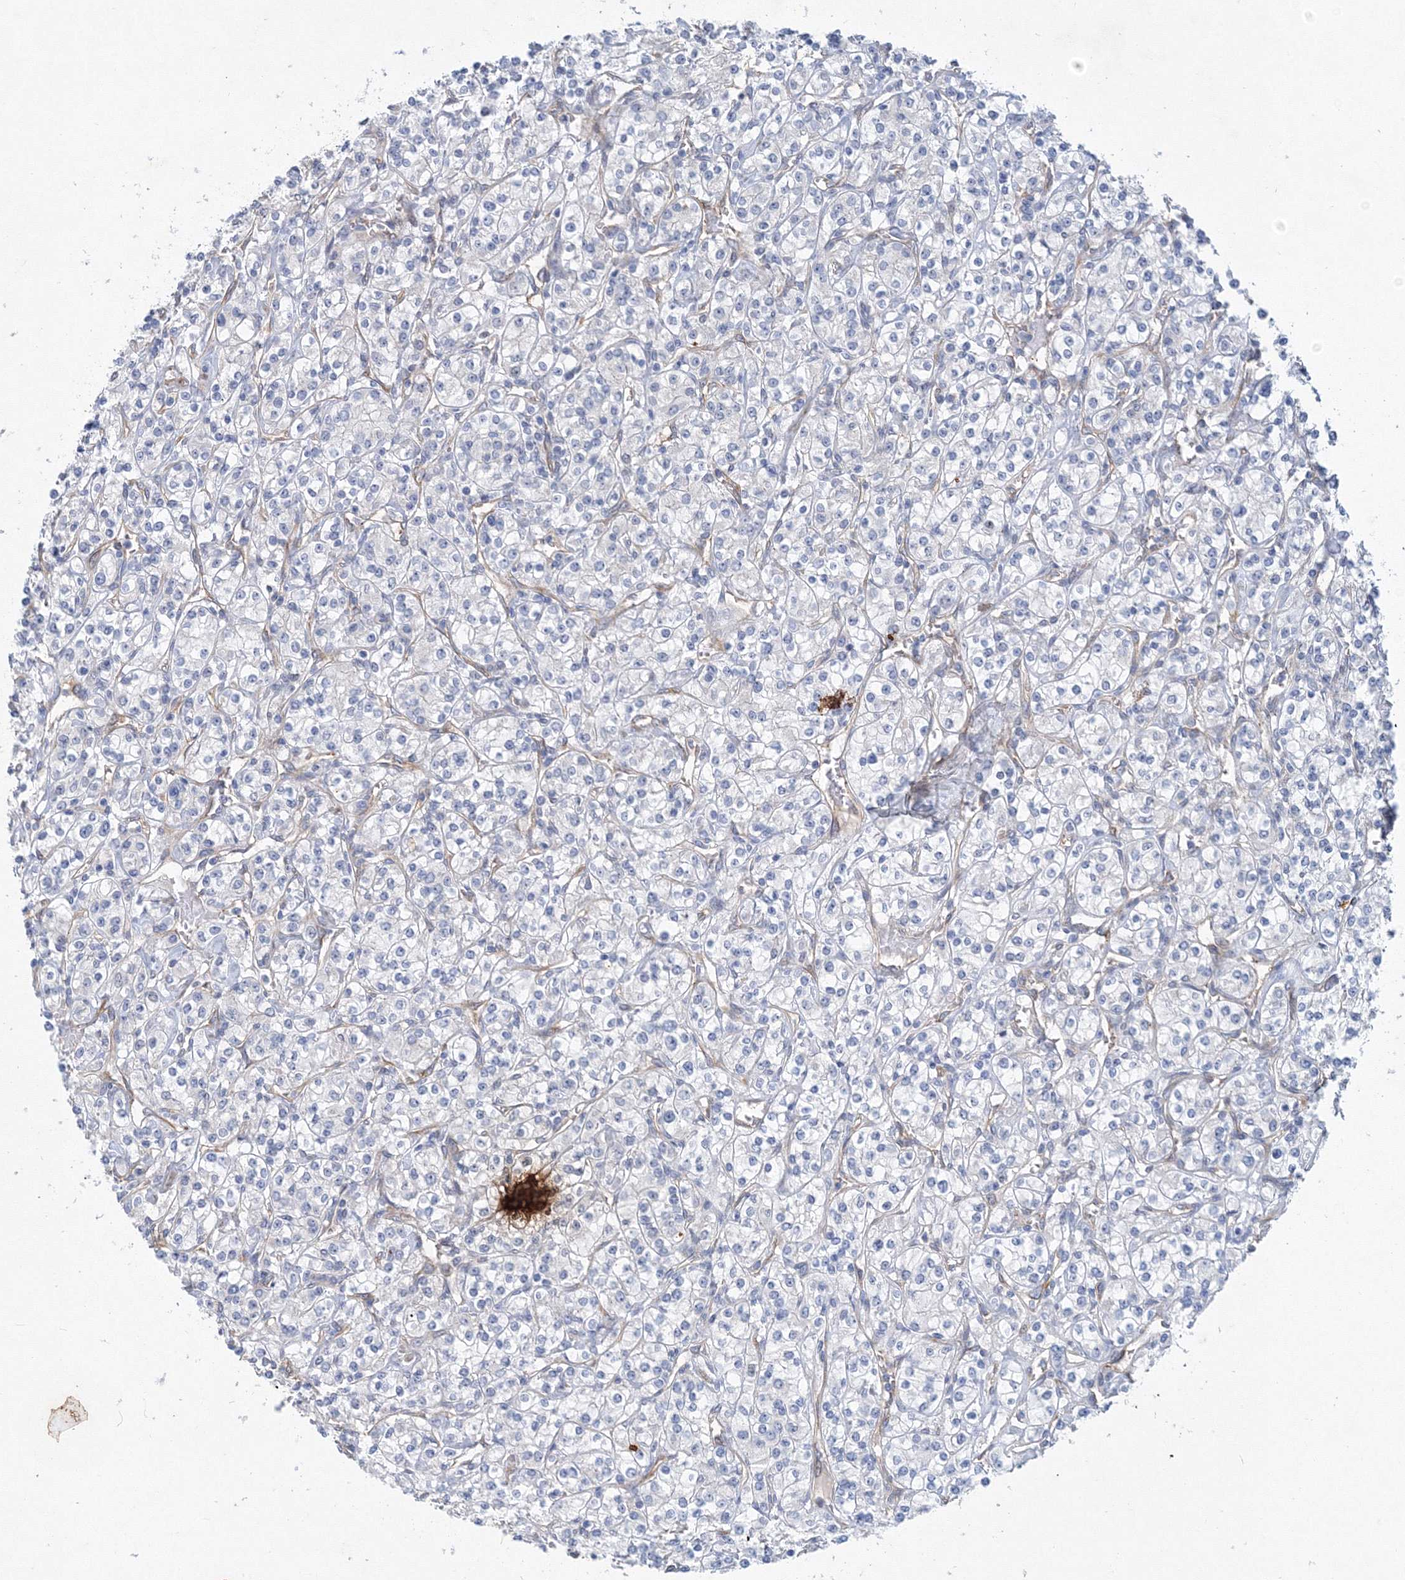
{"staining": {"intensity": "negative", "quantity": "none", "location": "none"}, "tissue": "renal cancer", "cell_type": "Tumor cells", "image_type": "cancer", "snomed": [{"axis": "morphology", "description": "Adenocarcinoma, NOS"}, {"axis": "topography", "description": "Kidney"}], "caption": "Renal cancer (adenocarcinoma) was stained to show a protein in brown. There is no significant expression in tumor cells.", "gene": "TANC1", "patient": {"sex": "male", "age": 77}}